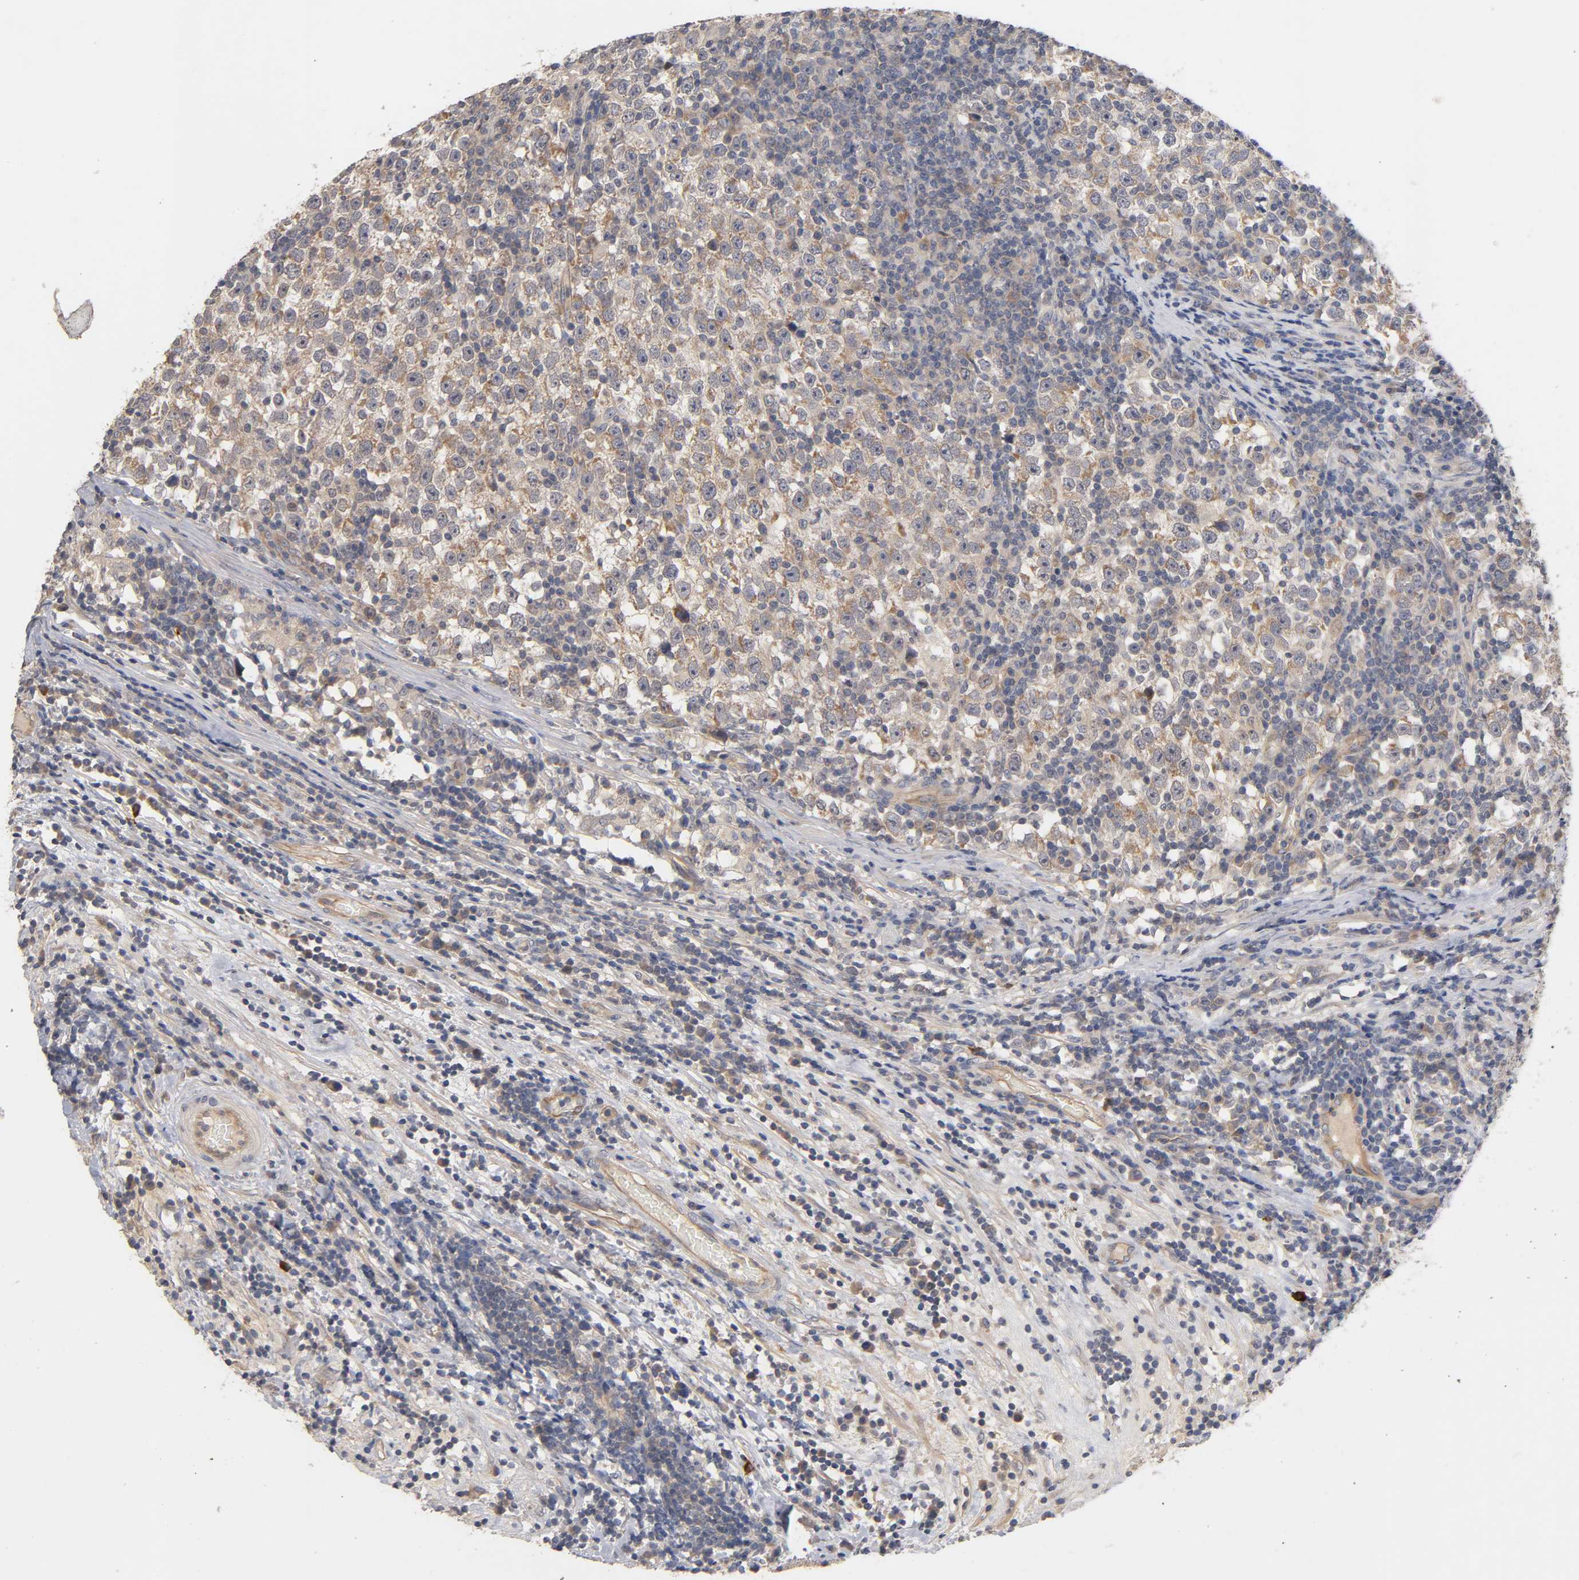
{"staining": {"intensity": "moderate", "quantity": ">75%", "location": "cytoplasmic/membranous"}, "tissue": "testis cancer", "cell_type": "Tumor cells", "image_type": "cancer", "snomed": [{"axis": "morphology", "description": "Seminoma, NOS"}, {"axis": "topography", "description": "Testis"}], "caption": "There is medium levels of moderate cytoplasmic/membranous positivity in tumor cells of testis cancer (seminoma), as demonstrated by immunohistochemical staining (brown color).", "gene": "PDZD11", "patient": {"sex": "male", "age": 43}}